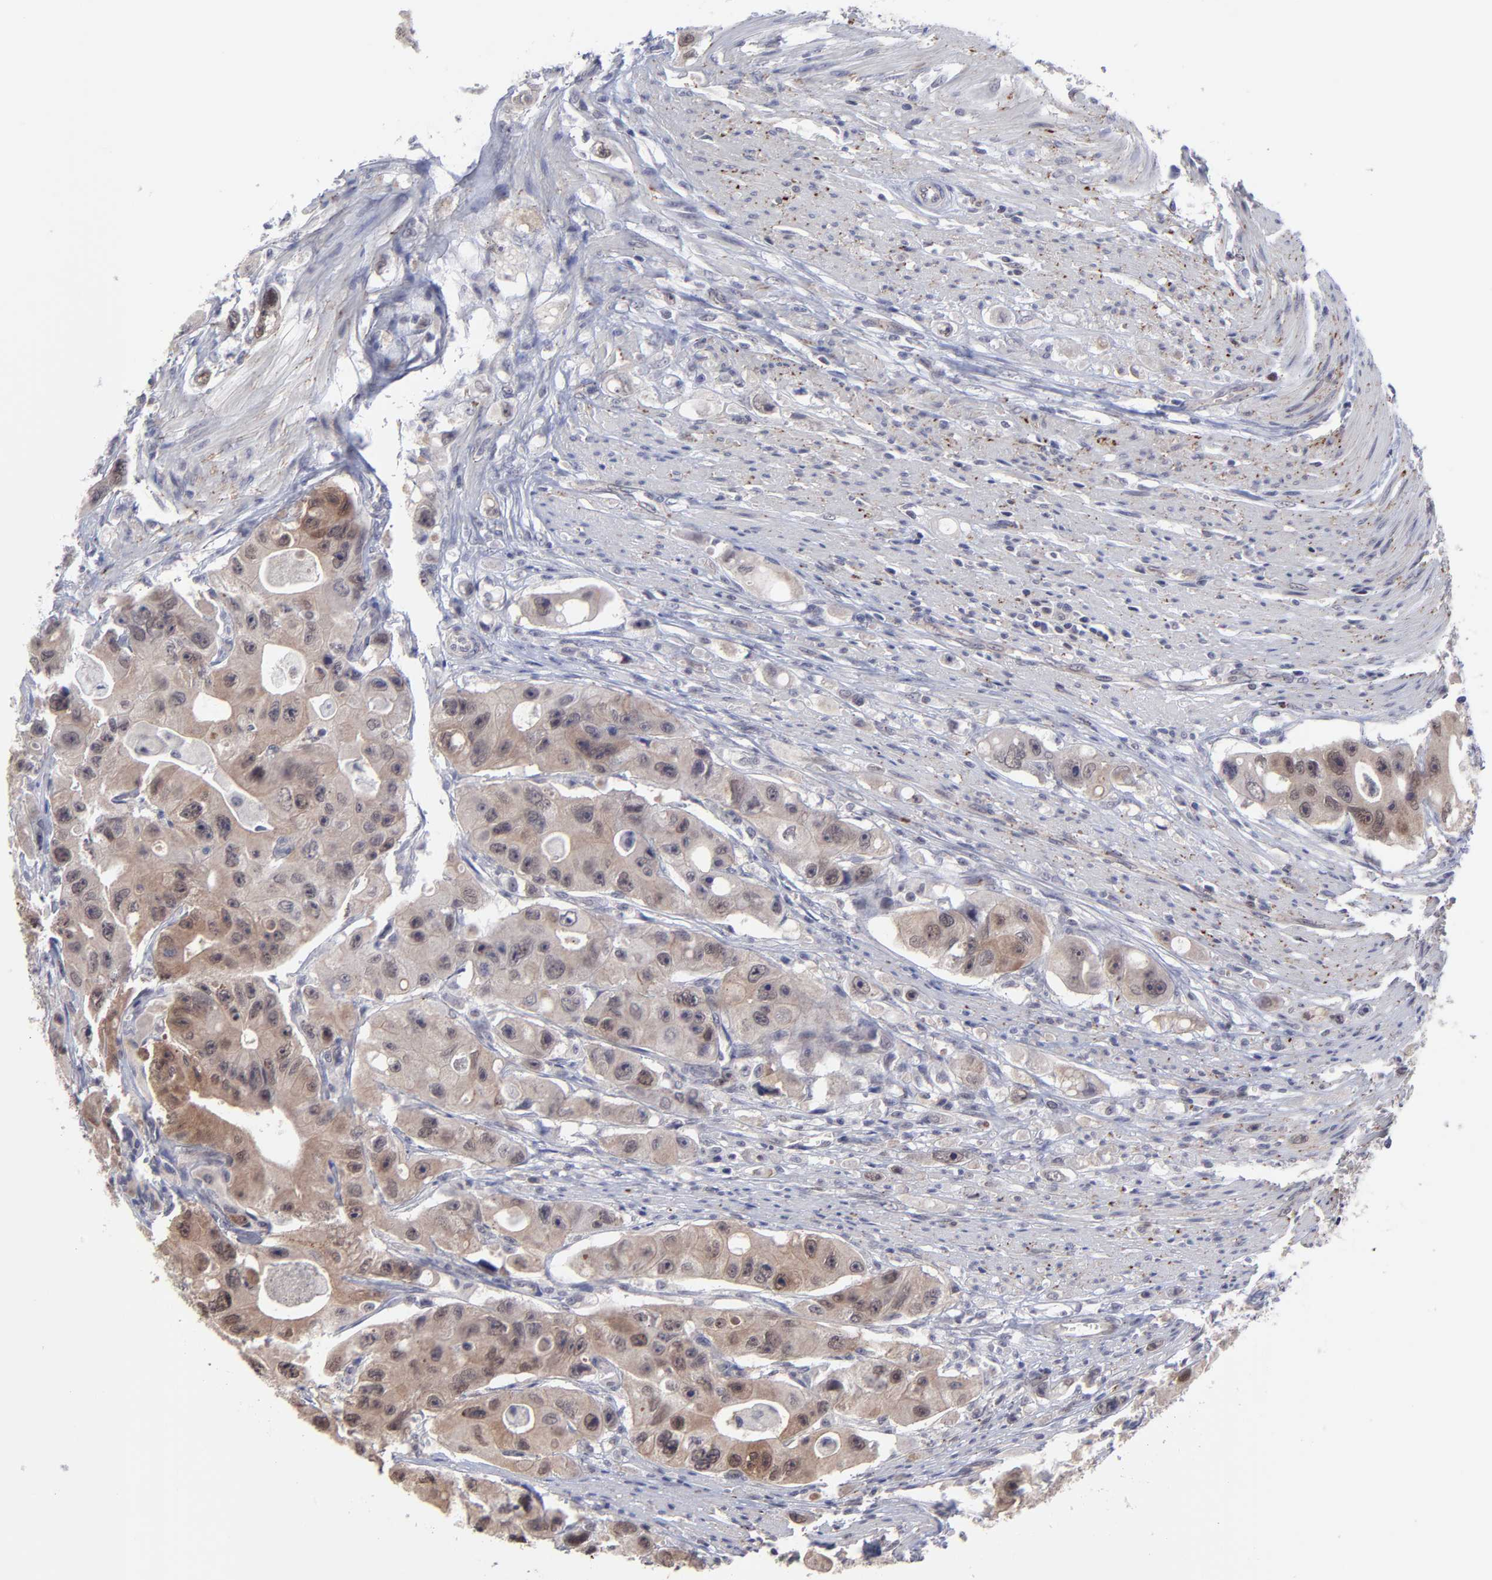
{"staining": {"intensity": "moderate", "quantity": "25%-75%", "location": "cytoplasmic/membranous"}, "tissue": "colorectal cancer", "cell_type": "Tumor cells", "image_type": "cancer", "snomed": [{"axis": "morphology", "description": "Adenocarcinoma, NOS"}, {"axis": "topography", "description": "Colon"}], "caption": "Protein analysis of colorectal cancer (adenocarcinoma) tissue displays moderate cytoplasmic/membranous expression in about 25%-75% of tumor cells.", "gene": "ZNF419", "patient": {"sex": "female", "age": 46}}